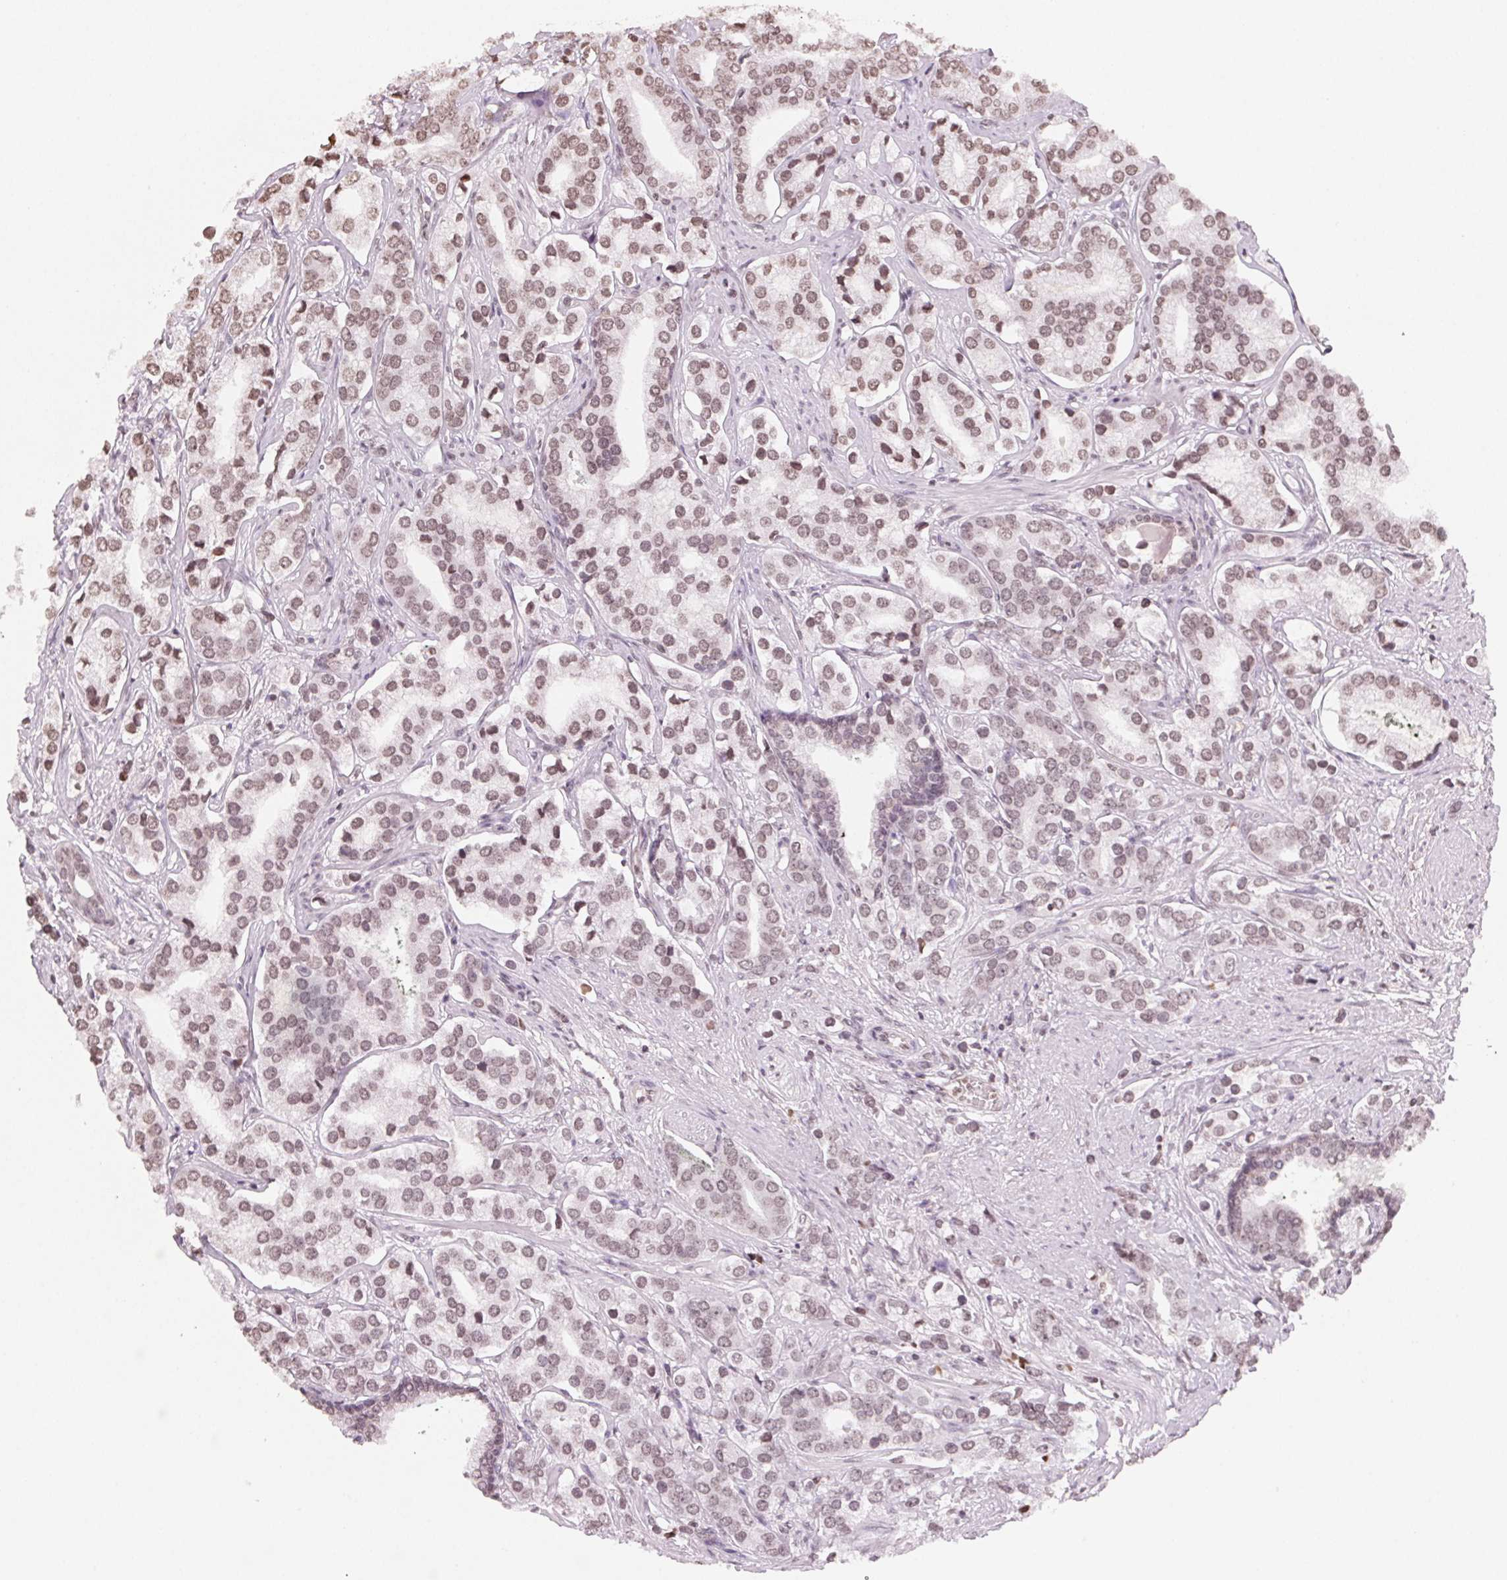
{"staining": {"intensity": "weak", "quantity": ">75%", "location": "nuclear"}, "tissue": "prostate cancer", "cell_type": "Tumor cells", "image_type": "cancer", "snomed": [{"axis": "morphology", "description": "Adenocarcinoma, High grade"}, {"axis": "topography", "description": "Prostate"}], "caption": "Prostate cancer tissue shows weak nuclear staining in approximately >75% of tumor cells", "gene": "TBP", "patient": {"sex": "male", "age": 58}}